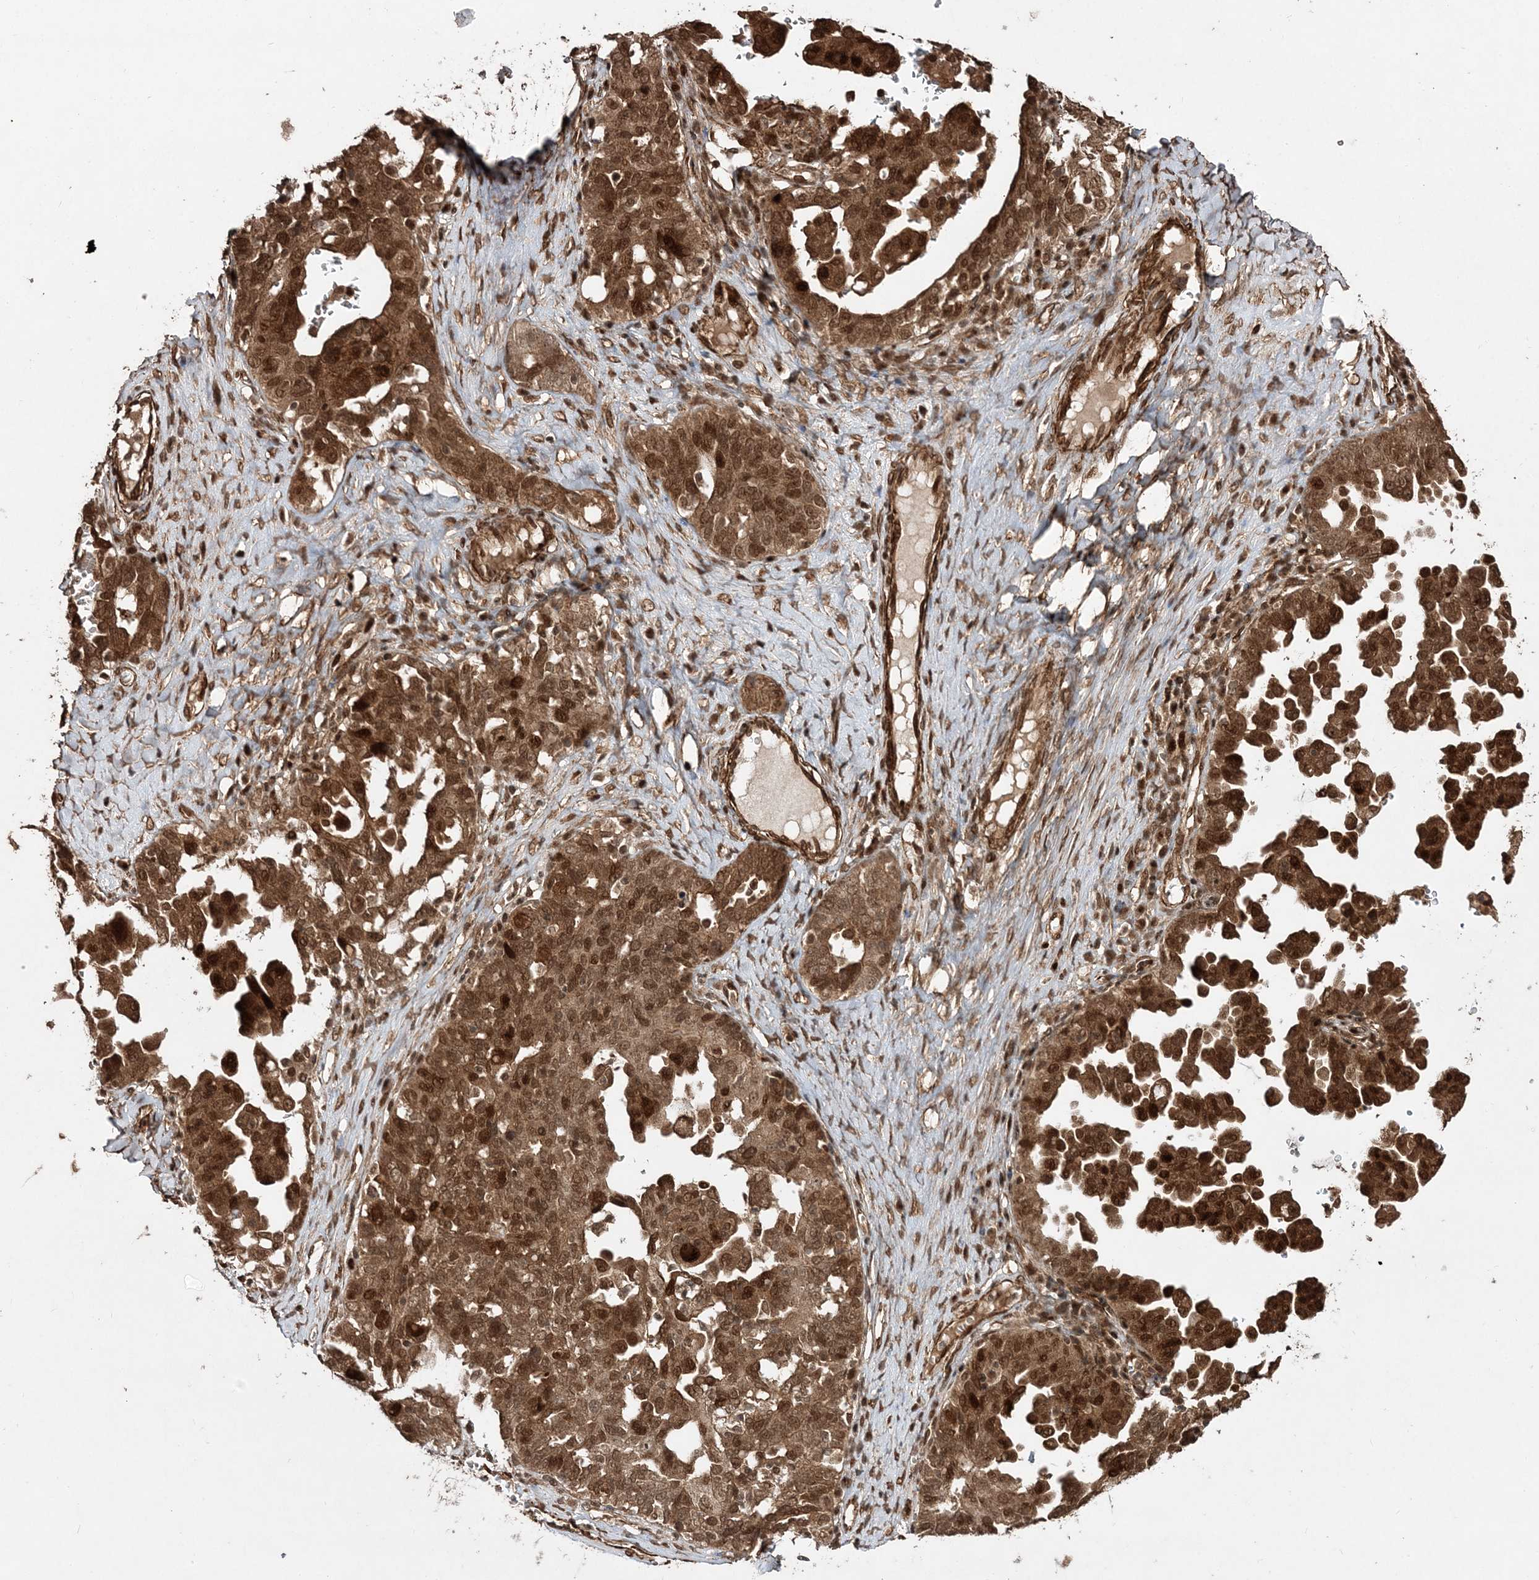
{"staining": {"intensity": "moderate", "quantity": ">75%", "location": "cytoplasmic/membranous,nuclear"}, "tissue": "ovarian cancer", "cell_type": "Tumor cells", "image_type": "cancer", "snomed": [{"axis": "morphology", "description": "Carcinoma, endometroid"}, {"axis": "topography", "description": "Ovary"}], "caption": "A medium amount of moderate cytoplasmic/membranous and nuclear positivity is identified in approximately >75% of tumor cells in ovarian endometroid carcinoma tissue.", "gene": "ETAA1", "patient": {"sex": "female", "age": 62}}